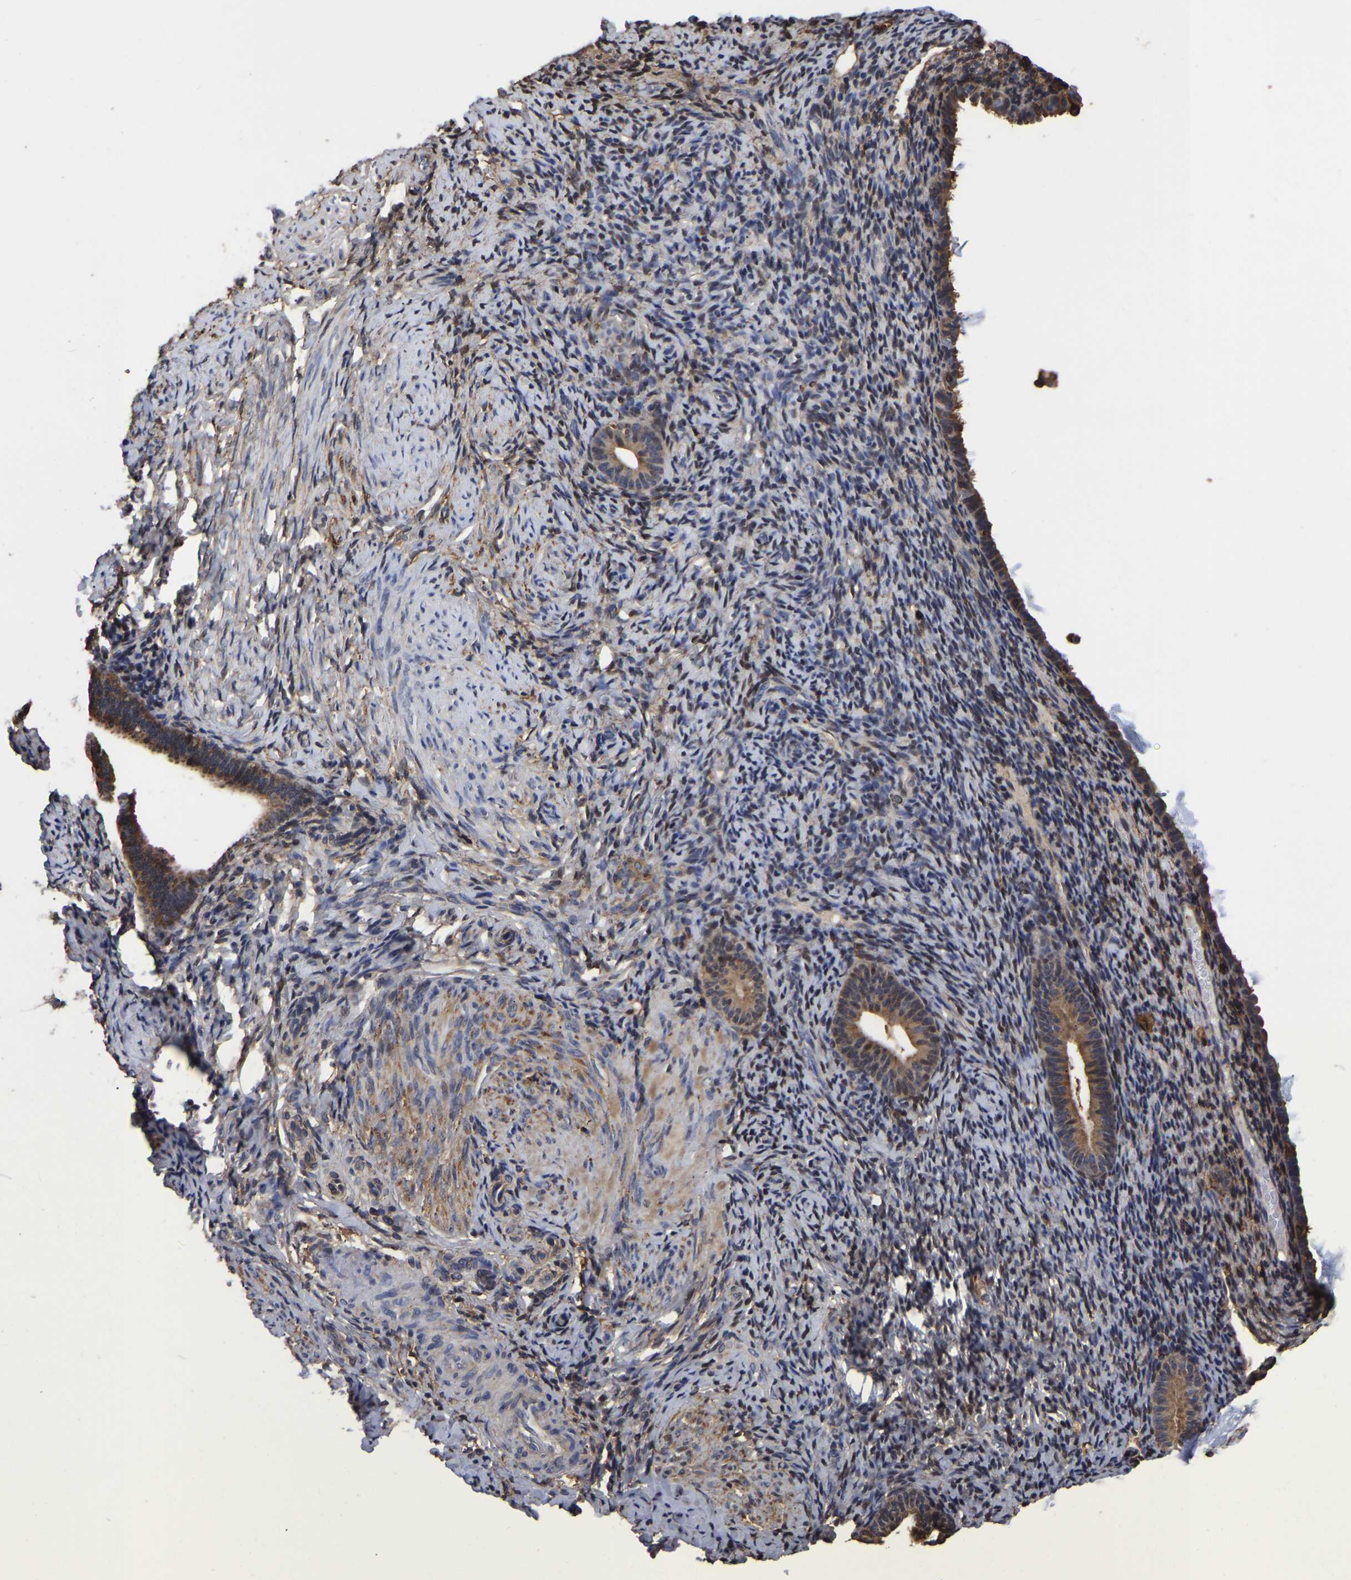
{"staining": {"intensity": "moderate", "quantity": ">75%", "location": "cytoplasmic/membranous"}, "tissue": "endometrium", "cell_type": "Cells in endometrial stroma", "image_type": "normal", "snomed": [{"axis": "morphology", "description": "Normal tissue, NOS"}, {"axis": "topography", "description": "Endometrium"}], "caption": "Immunohistochemical staining of benign human endometrium displays moderate cytoplasmic/membranous protein expression in approximately >75% of cells in endometrial stroma.", "gene": "LIF", "patient": {"sex": "female", "age": 51}}